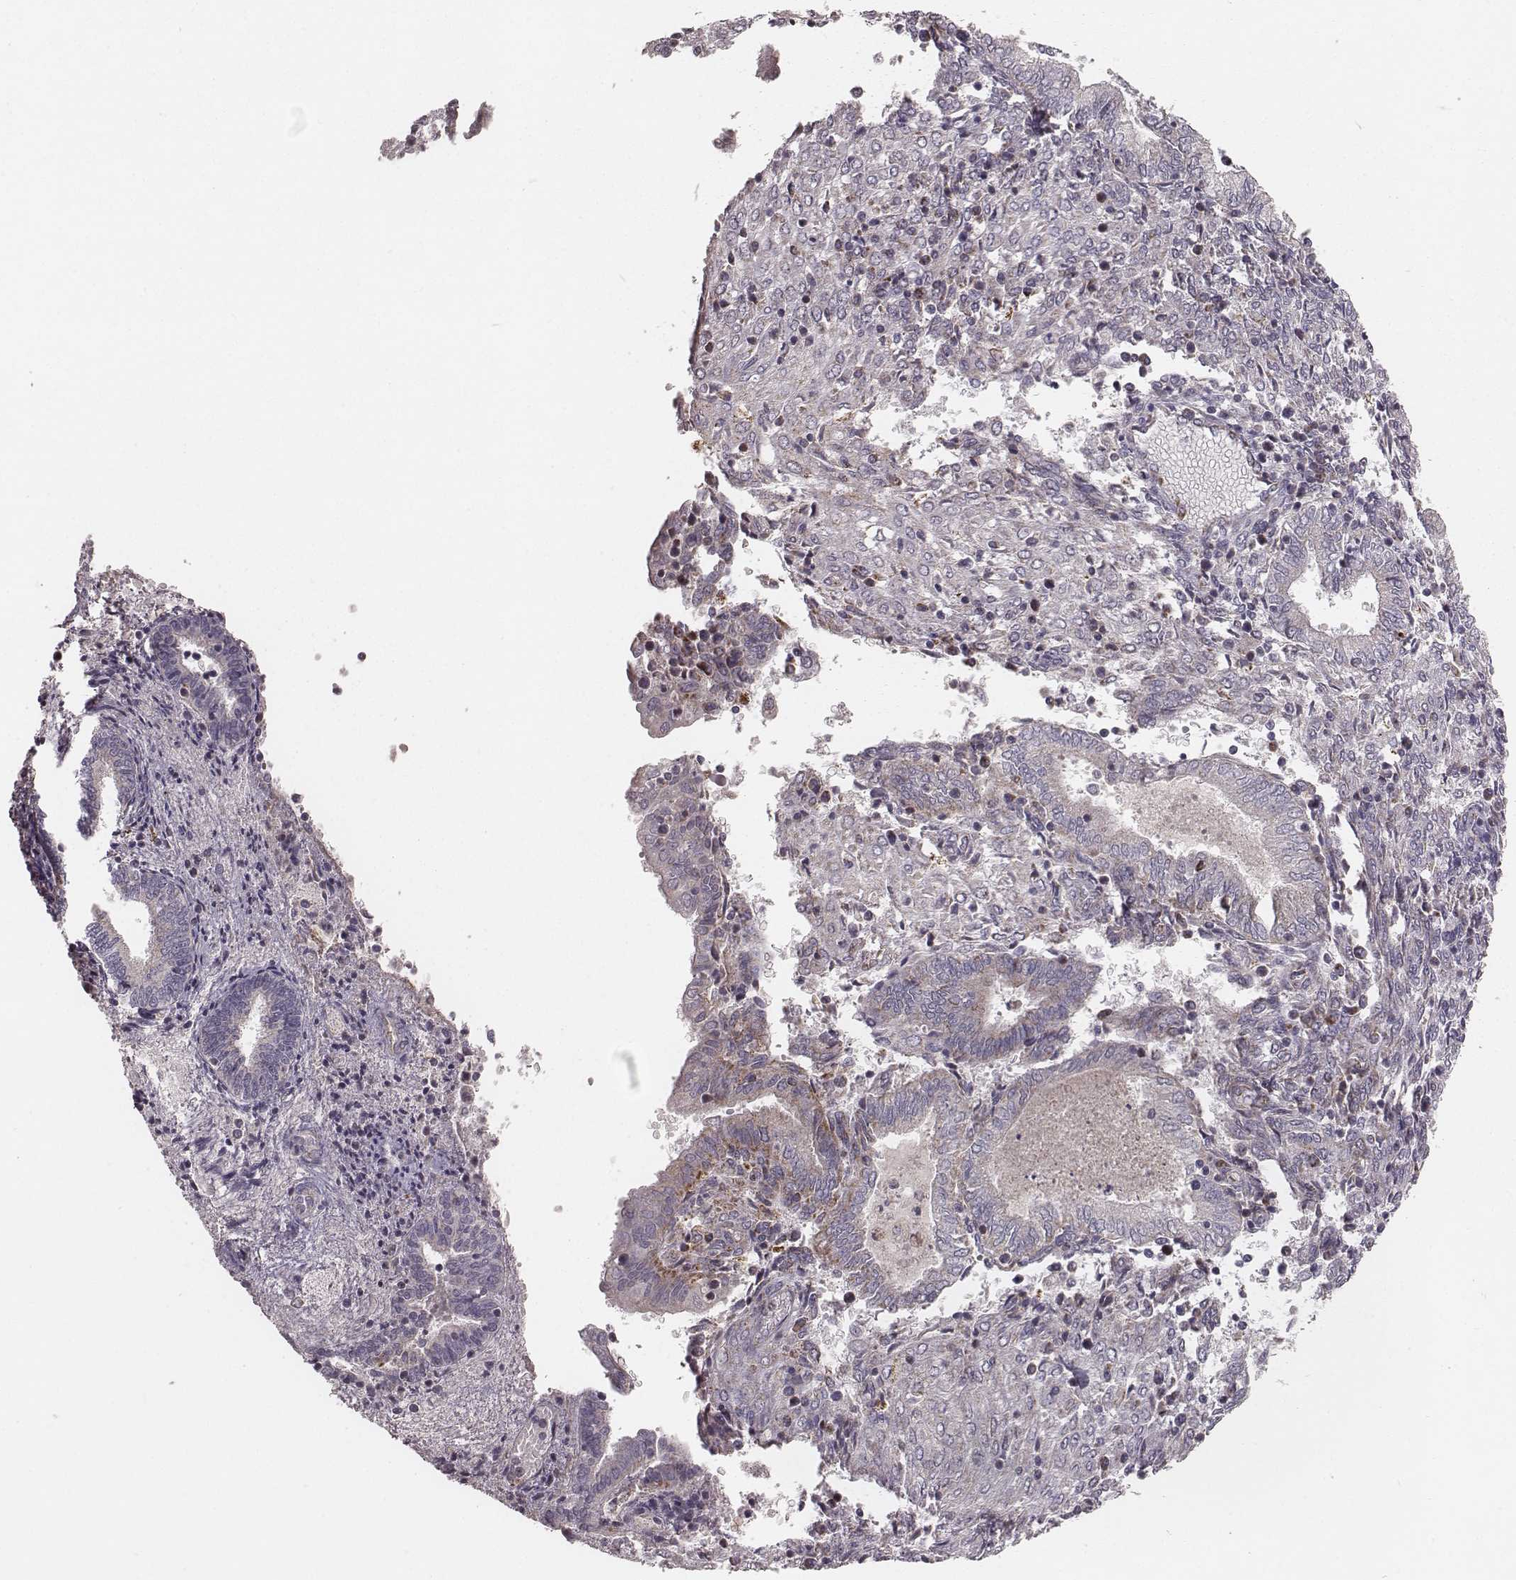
{"staining": {"intensity": "strong", "quantity": "25%-75%", "location": "cytoplasmic/membranous"}, "tissue": "endometrium", "cell_type": "Cells in endometrial stroma", "image_type": "normal", "snomed": [{"axis": "morphology", "description": "Normal tissue, NOS"}, {"axis": "topography", "description": "Endometrium"}], "caption": "Strong cytoplasmic/membranous expression for a protein is identified in approximately 25%-75% of cells in endometrial stroma of unremarkable endometrium using IHC.", "gene": "TUFM", "patient": {"sex": "female", "age": 42}}